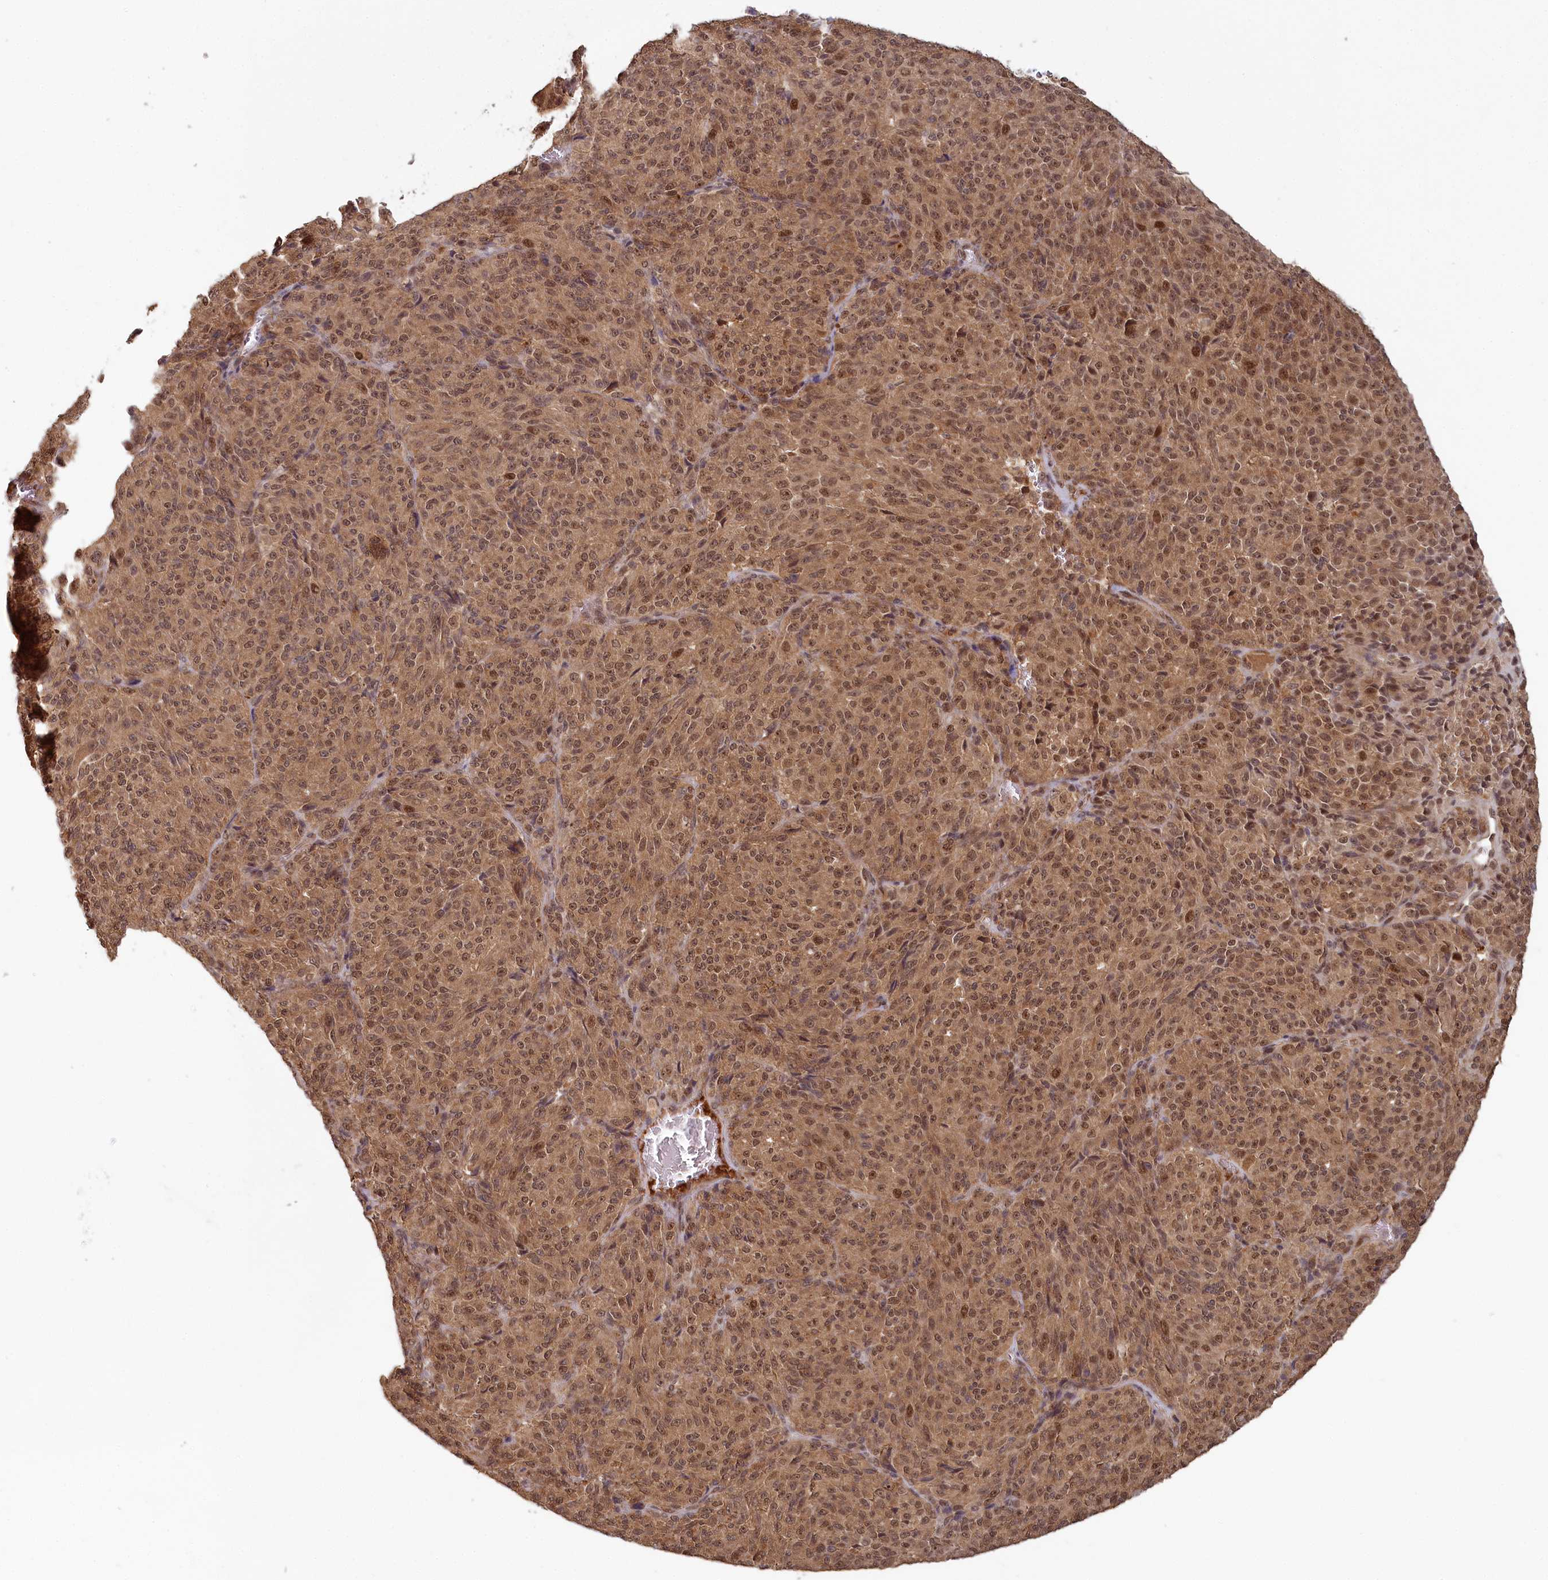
{"staining": {"intensity": "moderate", "quantity": ">75%", "location": "cytoplasmic/membranous,nuclear"}, "tissue": "melanoma", "cell_type": "Tumor cells", "image_type": "cancer", "snomed": [{"axis": "morphology", "description": "Malignant melanoma, Metastatic site"}, {"axis": "topography", "description": "Brain"}], "caption": "Protein analysis of malignant melanoma (metastatic site) tissue displays moderate cytoplasmic/membranous and nuclear staining in about >75% of tumor cells.", "gene": "WAPL", "patient": {"sex": "female", "age": 56}}